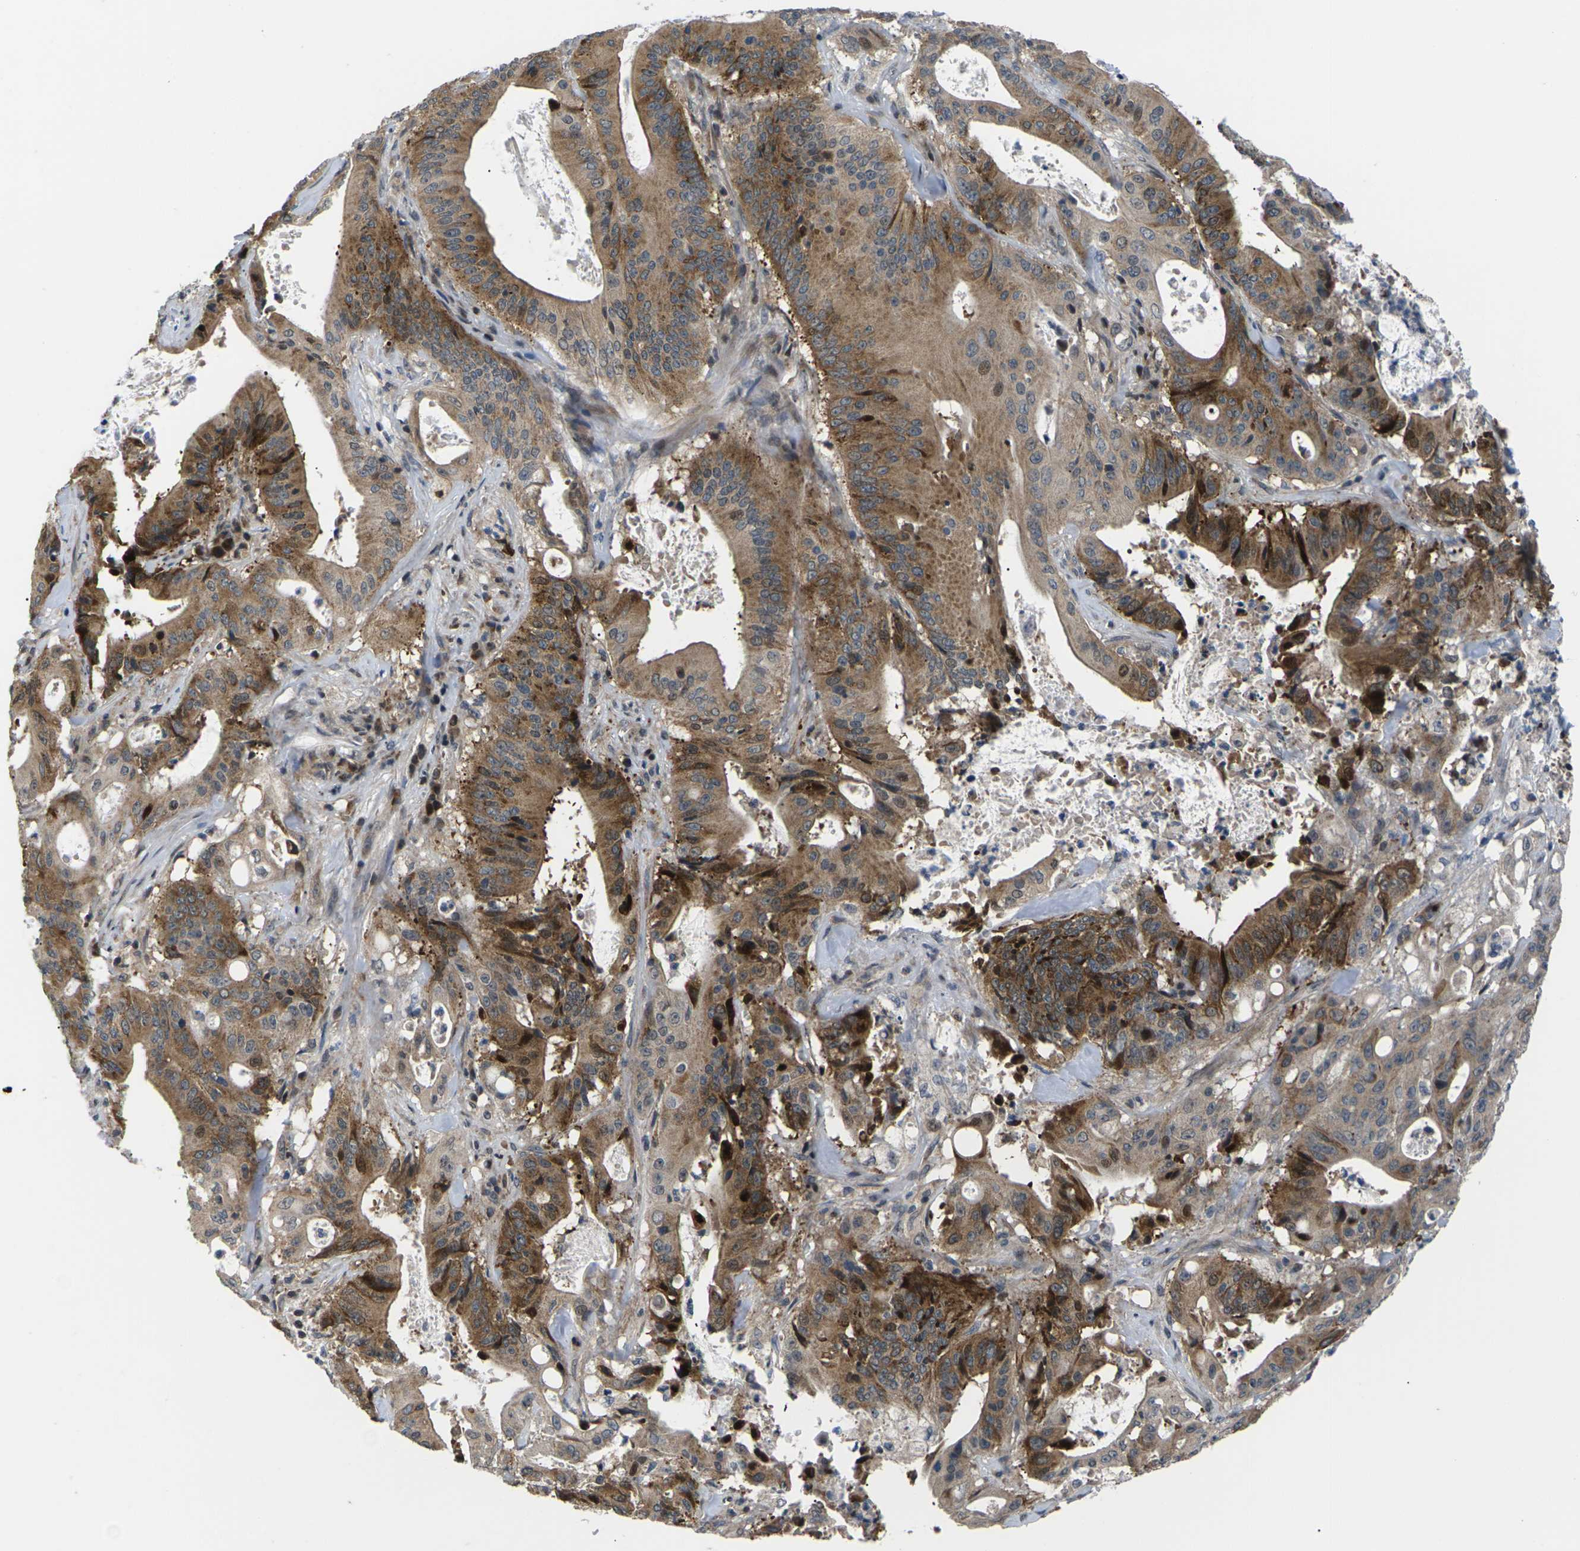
{"staining": {"intensity": "moderate", "quantity": ">75%", "location": "cytoplasmic/membranous"}, "tissue": "pancreatic cancer", "cell_type": "Tumor cells", "image_type": "cancer", "snomed": [{"axis": "morphology", "description": "Normal tissue, NOS"}, {"axis": "topography", "description": "Lymph node"}], "caption": "About >75% of tumor cells in human pancreatic cancer demonstrate moderate cytoplasmic/membranous protein positivity as visualized by brown immunohistochemical staining.", "gene": "RPS6KA3", "patient": {"sex": "male", "age": 62}}